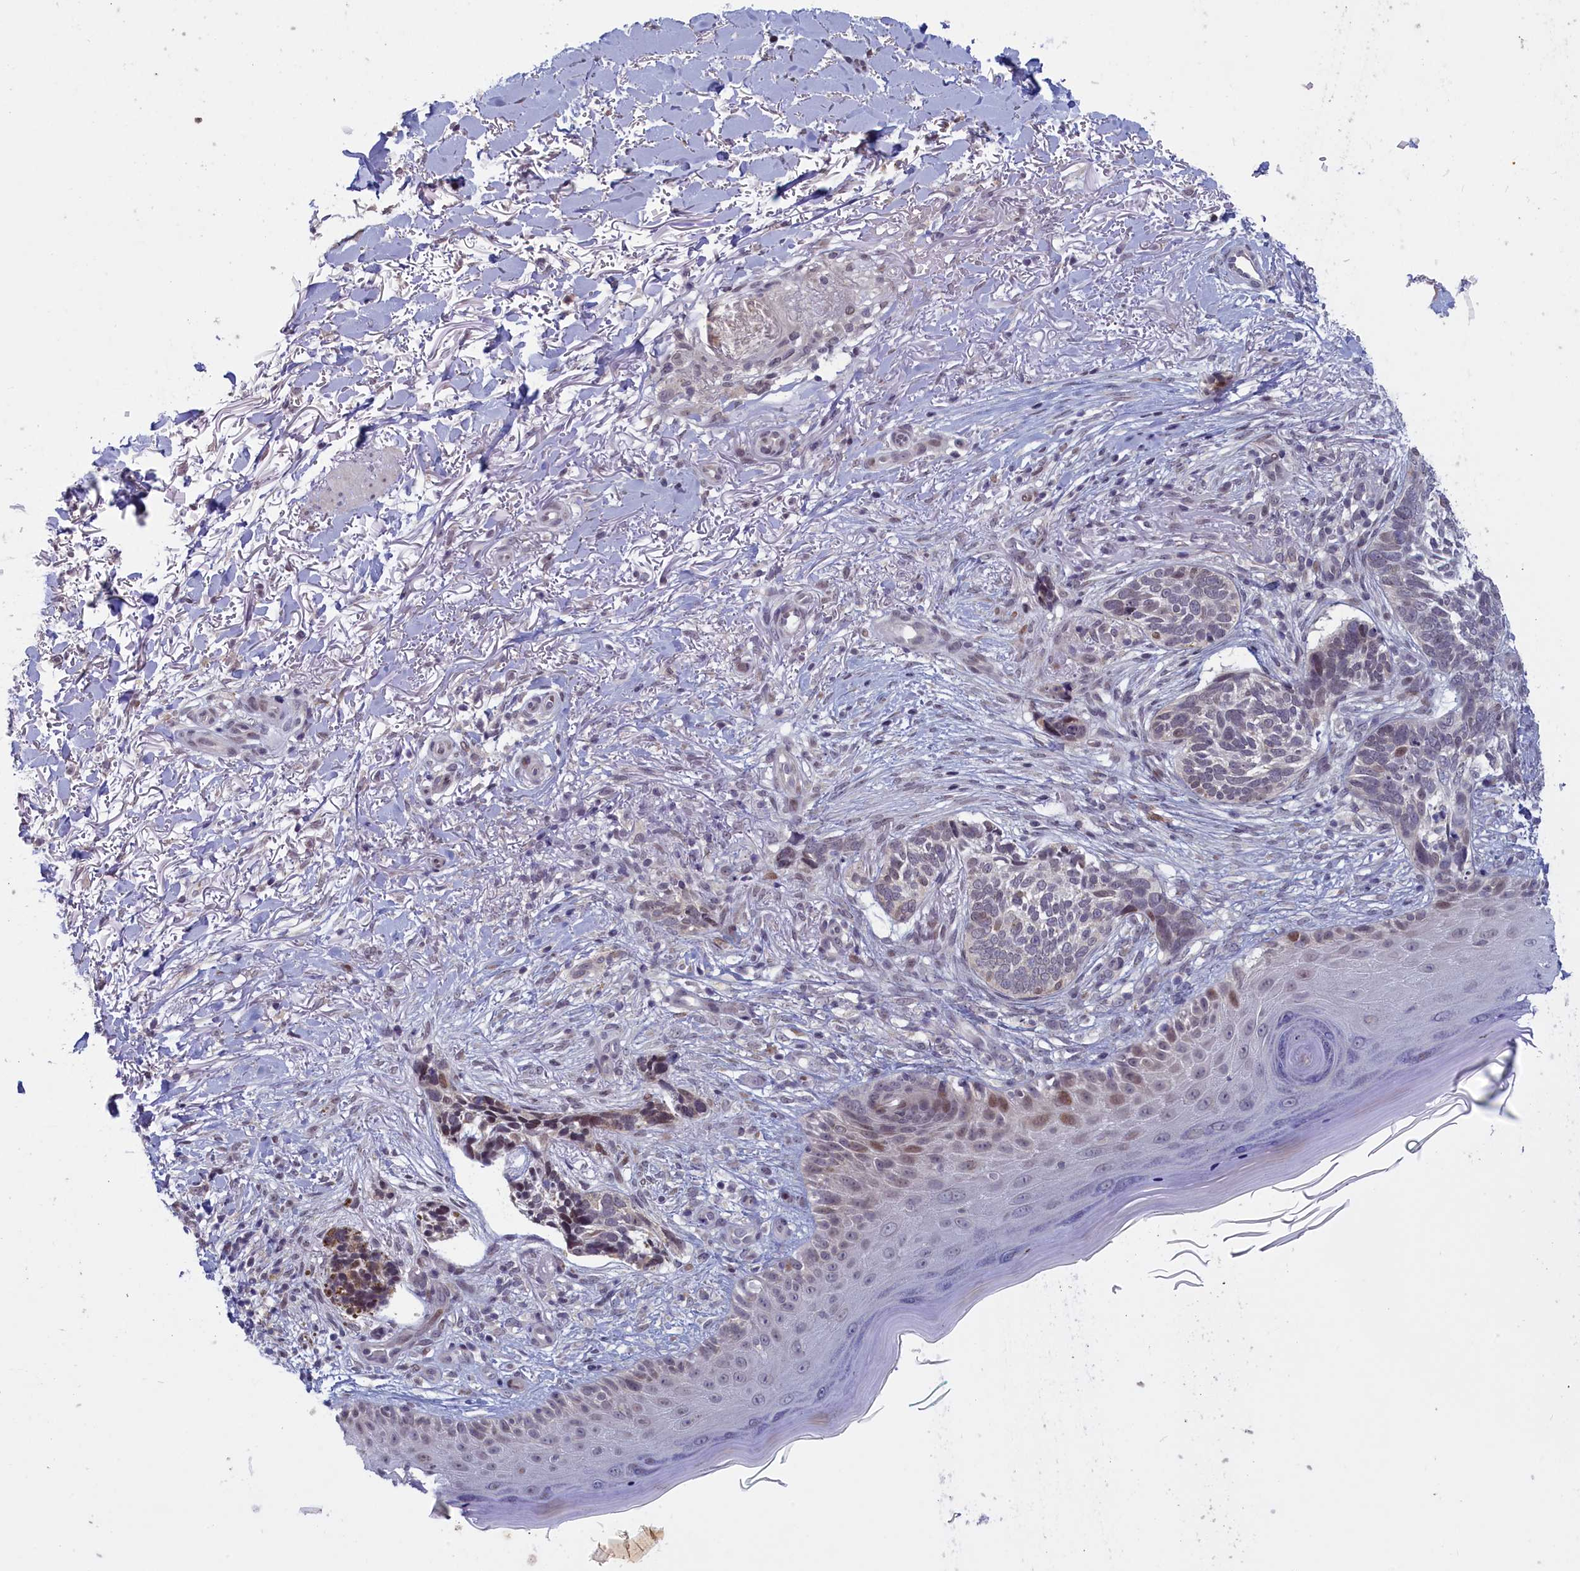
{"staining": {"intensity": "negative", "quantity": "none", "location": "none"}, "tissue": "skin cancer", "cell_type": "Tumor cells", "image_type": "cancer", "snomed": [{"axis": "morphology", "description": "Normal tissue, NOS"}, {"axis": "morphology", "description": "Basal cell carcinoma"}, {"axis": "topography", "description": "Skin"}], "caption": "This micrograph is of skin cancer (basal cell carcinoma) stained with IHC to label a protein in brown with the nuclei are counter-stained blue. There is no staining in tumor cells.", "gene": "ATF7IP2", "patient": {"sex": "female", "age": 67}}